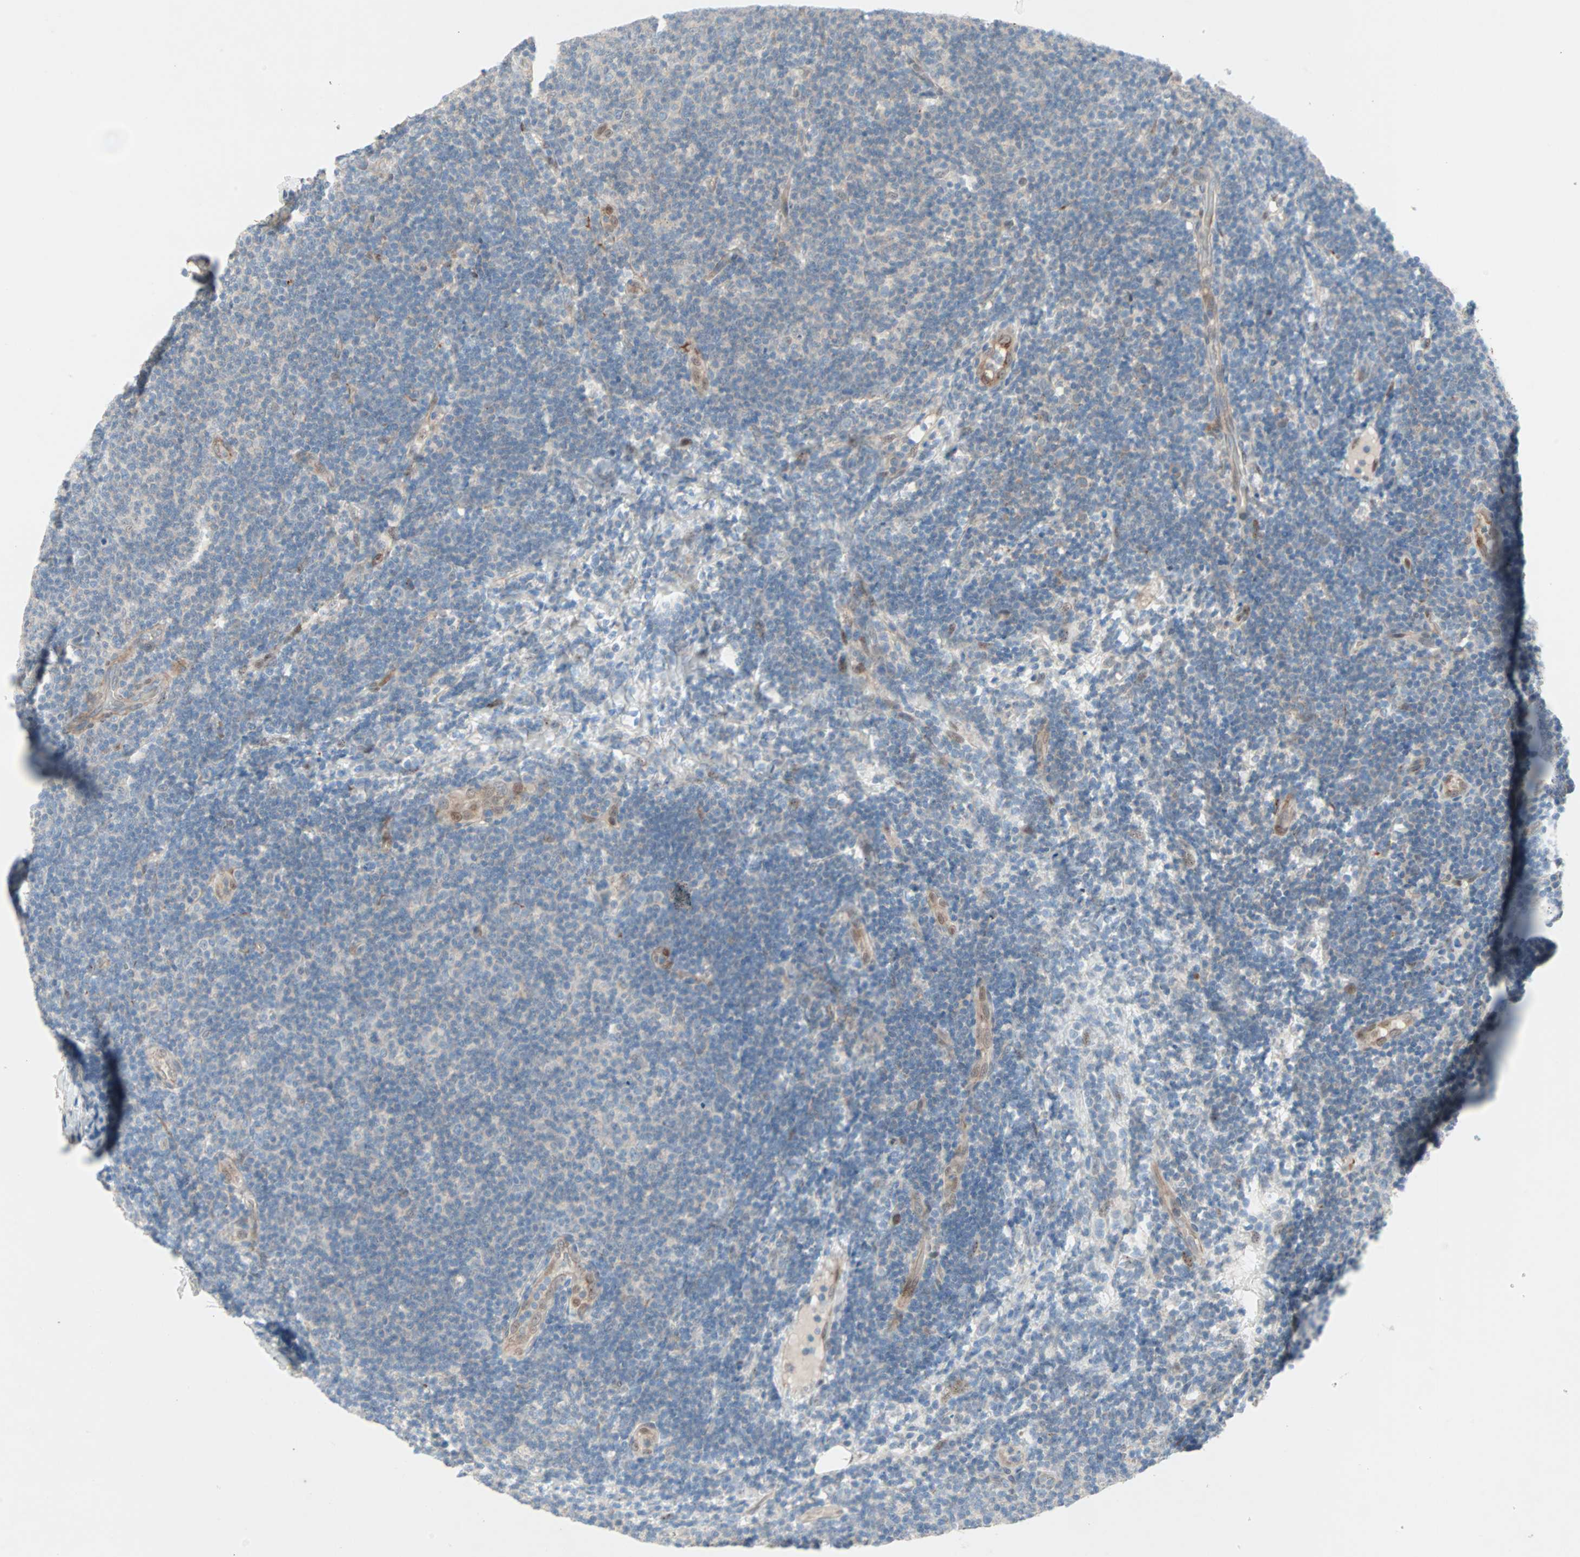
{"staining": {"intensity": "negative", "quantity": "none", "location": "none"}, "tissue": "lymphoma", "cell_type": "Tumor cells", "image_type": "cancer", "snomed": [{"axis": "morphology", "description": "Malignant lymphoma, non-Hodgkin's type, Low grade"}, {"axis": "topography", "description": "Lymph node"}], "caption": "Immunohistochemistry of human low-grade malignant lymphoma, non-Hodgkin's type displays no expression in tumor cells. The staining is performed using DAB brown chromogen with nuclei counter-stained in using hematoxylin.", "gene": "CAND2", "patient": {"sex": "male", "age": 83}}